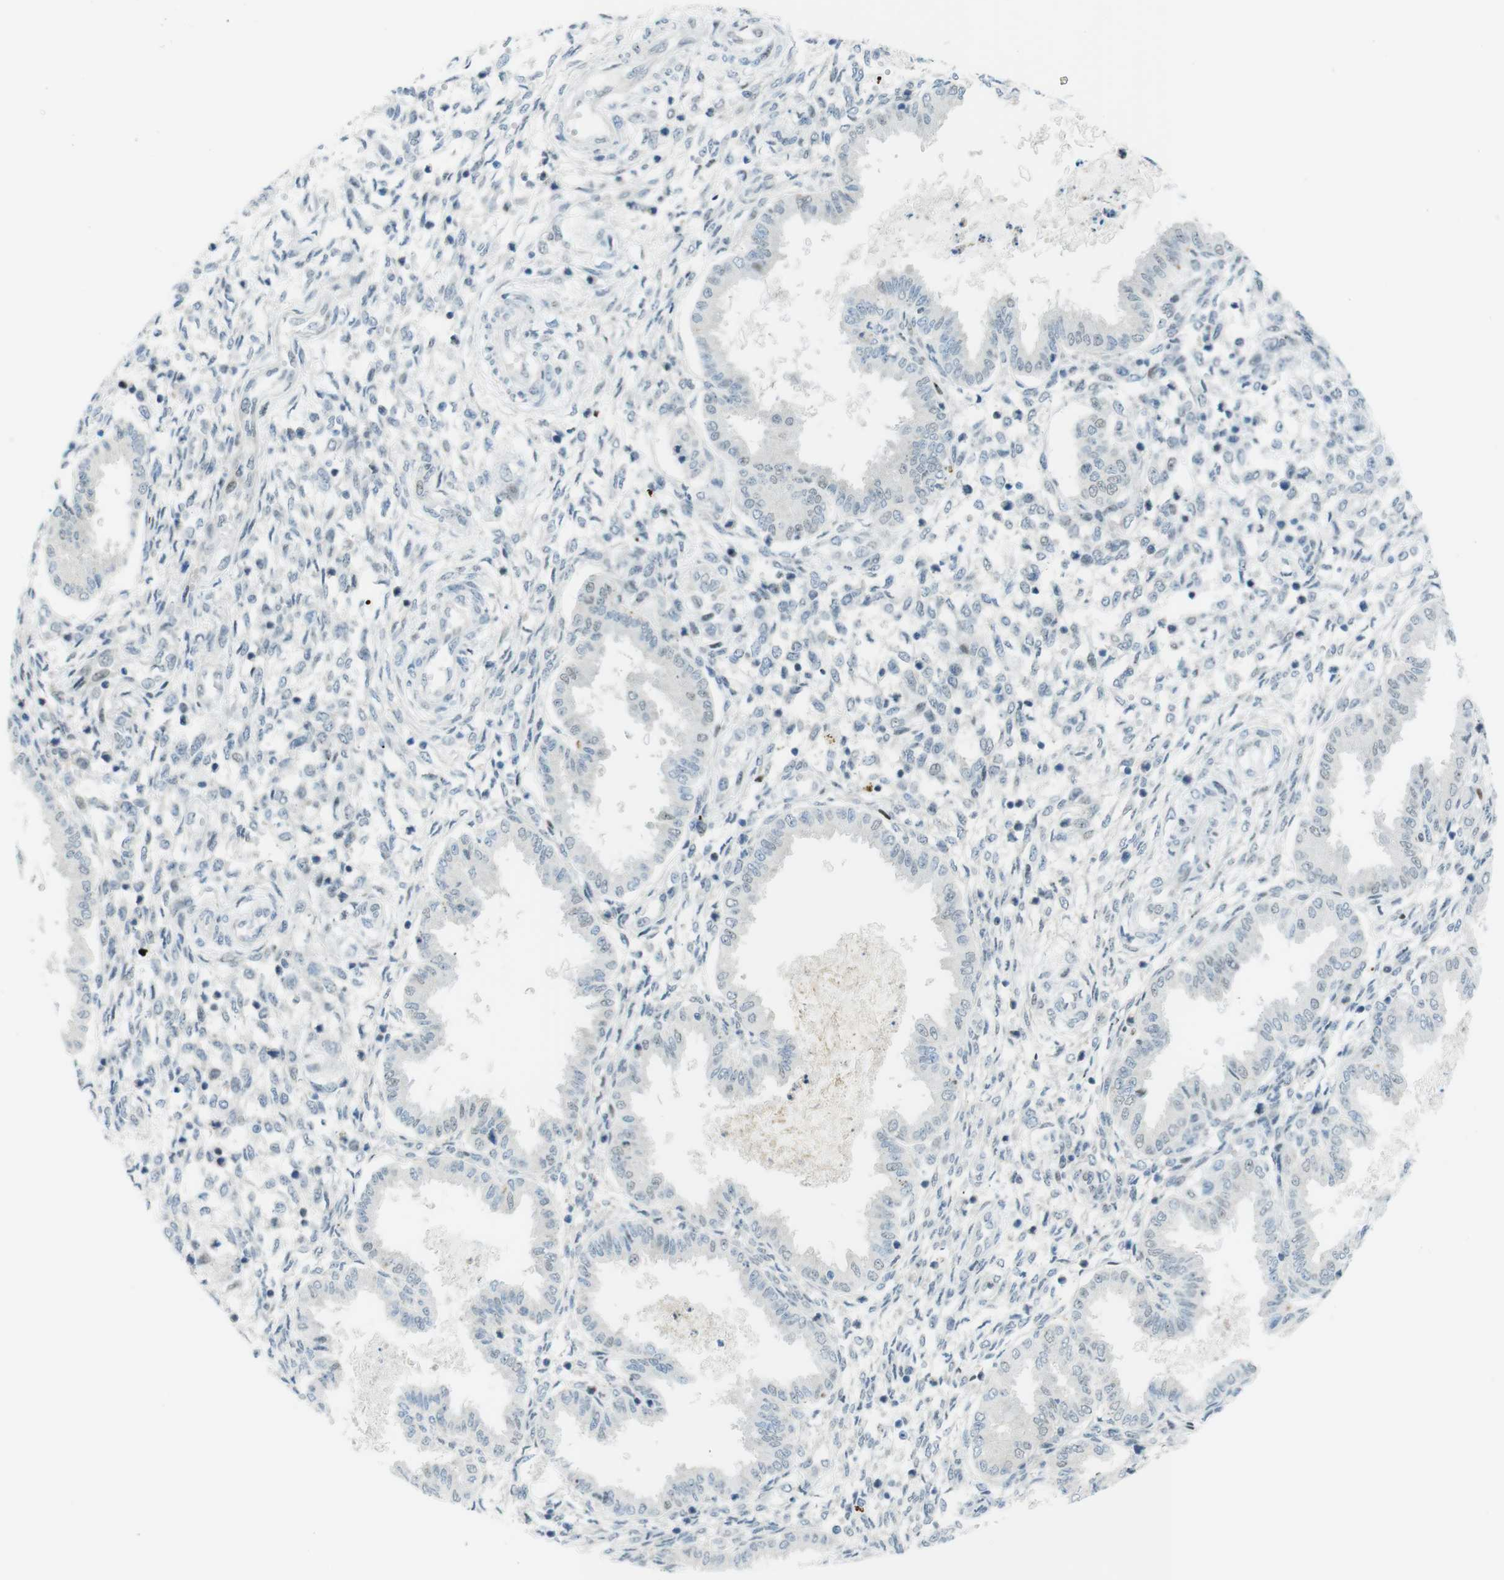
{"staining": {"intensity": "moderate", "quantity": "<25%", "location": "nuclear"}, "tissue": "endometrium", "cell_type": "Cells in endometrial stroma", "image_type": "normal", "snomed": [{"axis": "morphology", "description": "Normal tissue, NOS"}, {"axis": "topography", "description": "Endometrium"}], "caption": "Immunohistochemistry (IHC) of benign human endometrium shows low levels of moderate nuclear staining in about <25% of cells in endometrial stroma.", "gene": "UBB", "patient": {"sex": "female", "age": 33}}